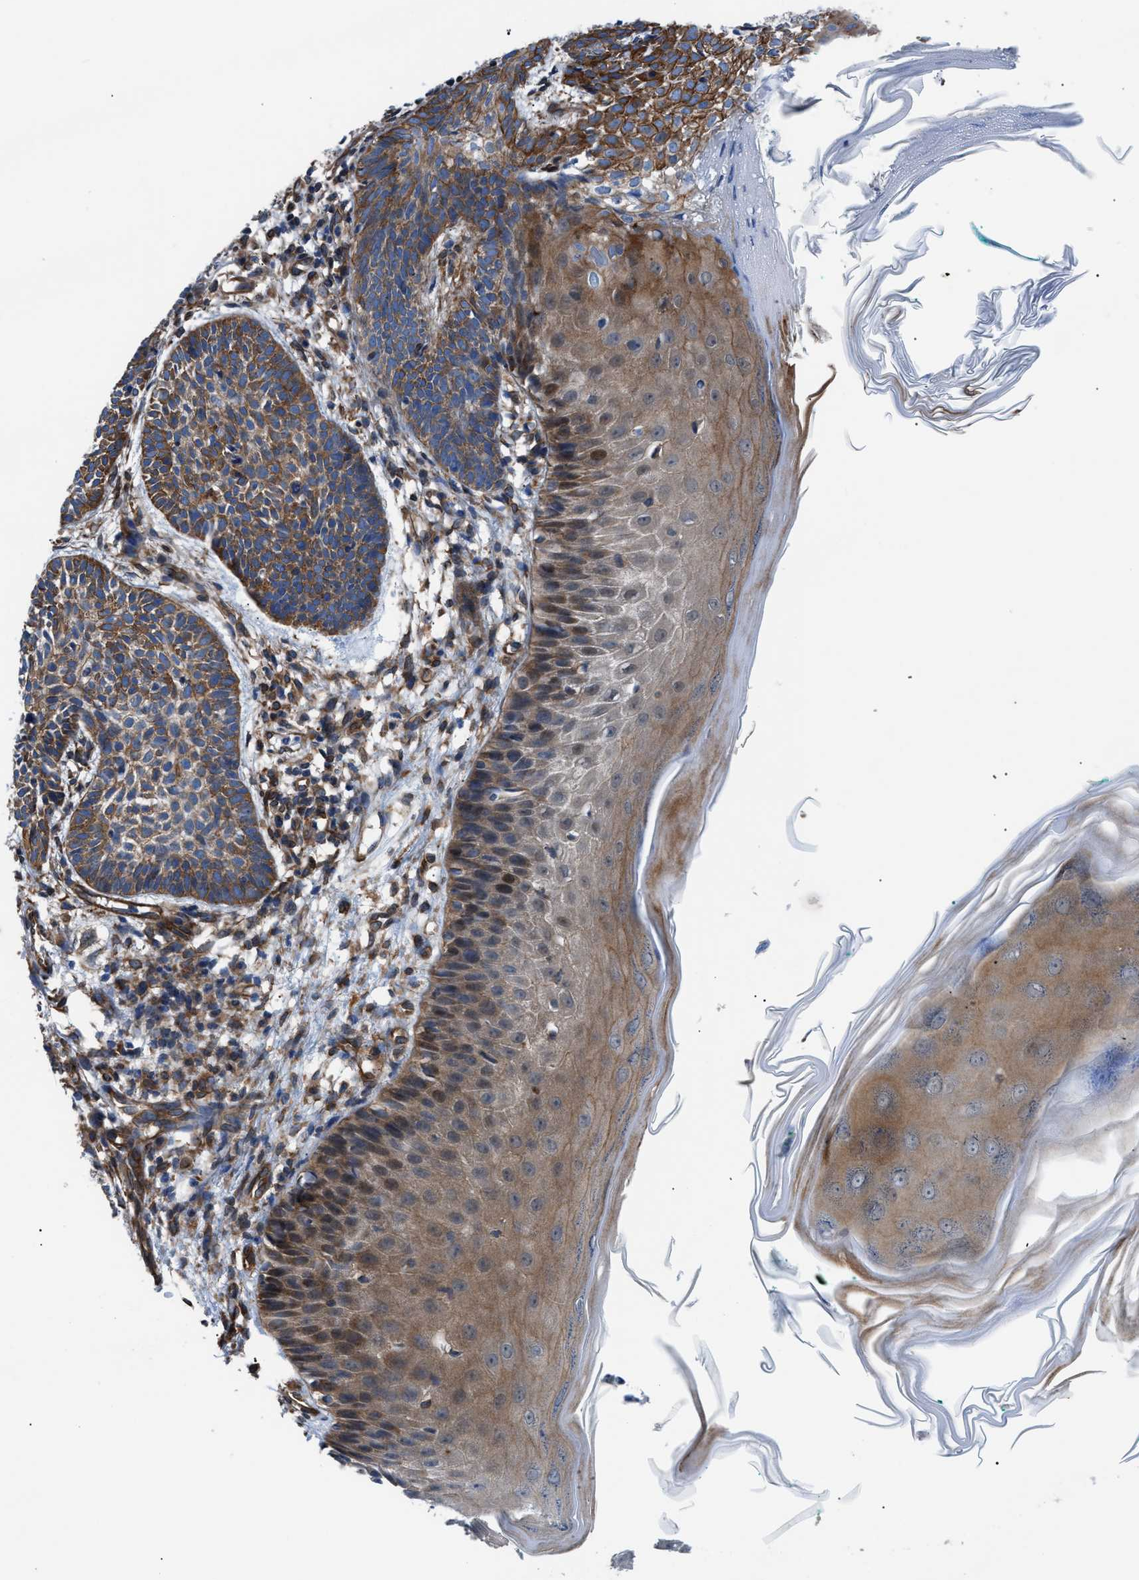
{"staining": {"intensity": "moderate", "quantity": ">75%", "location": "cytoplasmic/membranous"}, "tissue": "skin cancer", "cell_type": "Tumor cells", "image_type": "cancer", "snomed": [{"axis": "morphology", "description": "Basal cell carcinoma"}, {"axis": "topography", "description": "Skin"}], "caption": "A medium amount of moderate cytoplasmic/membranous expression is identified in approximately >75% of tumor cells in skin basal cell carcinoma tissue. (Stains: DAB (3,3'-diaminobenzidine) in brown, nuclei in blue, Microscopy: brightfield microscopy at high magnification).", "gene": "DMAC1", "patient": {"sex": "male", "age": 60}}